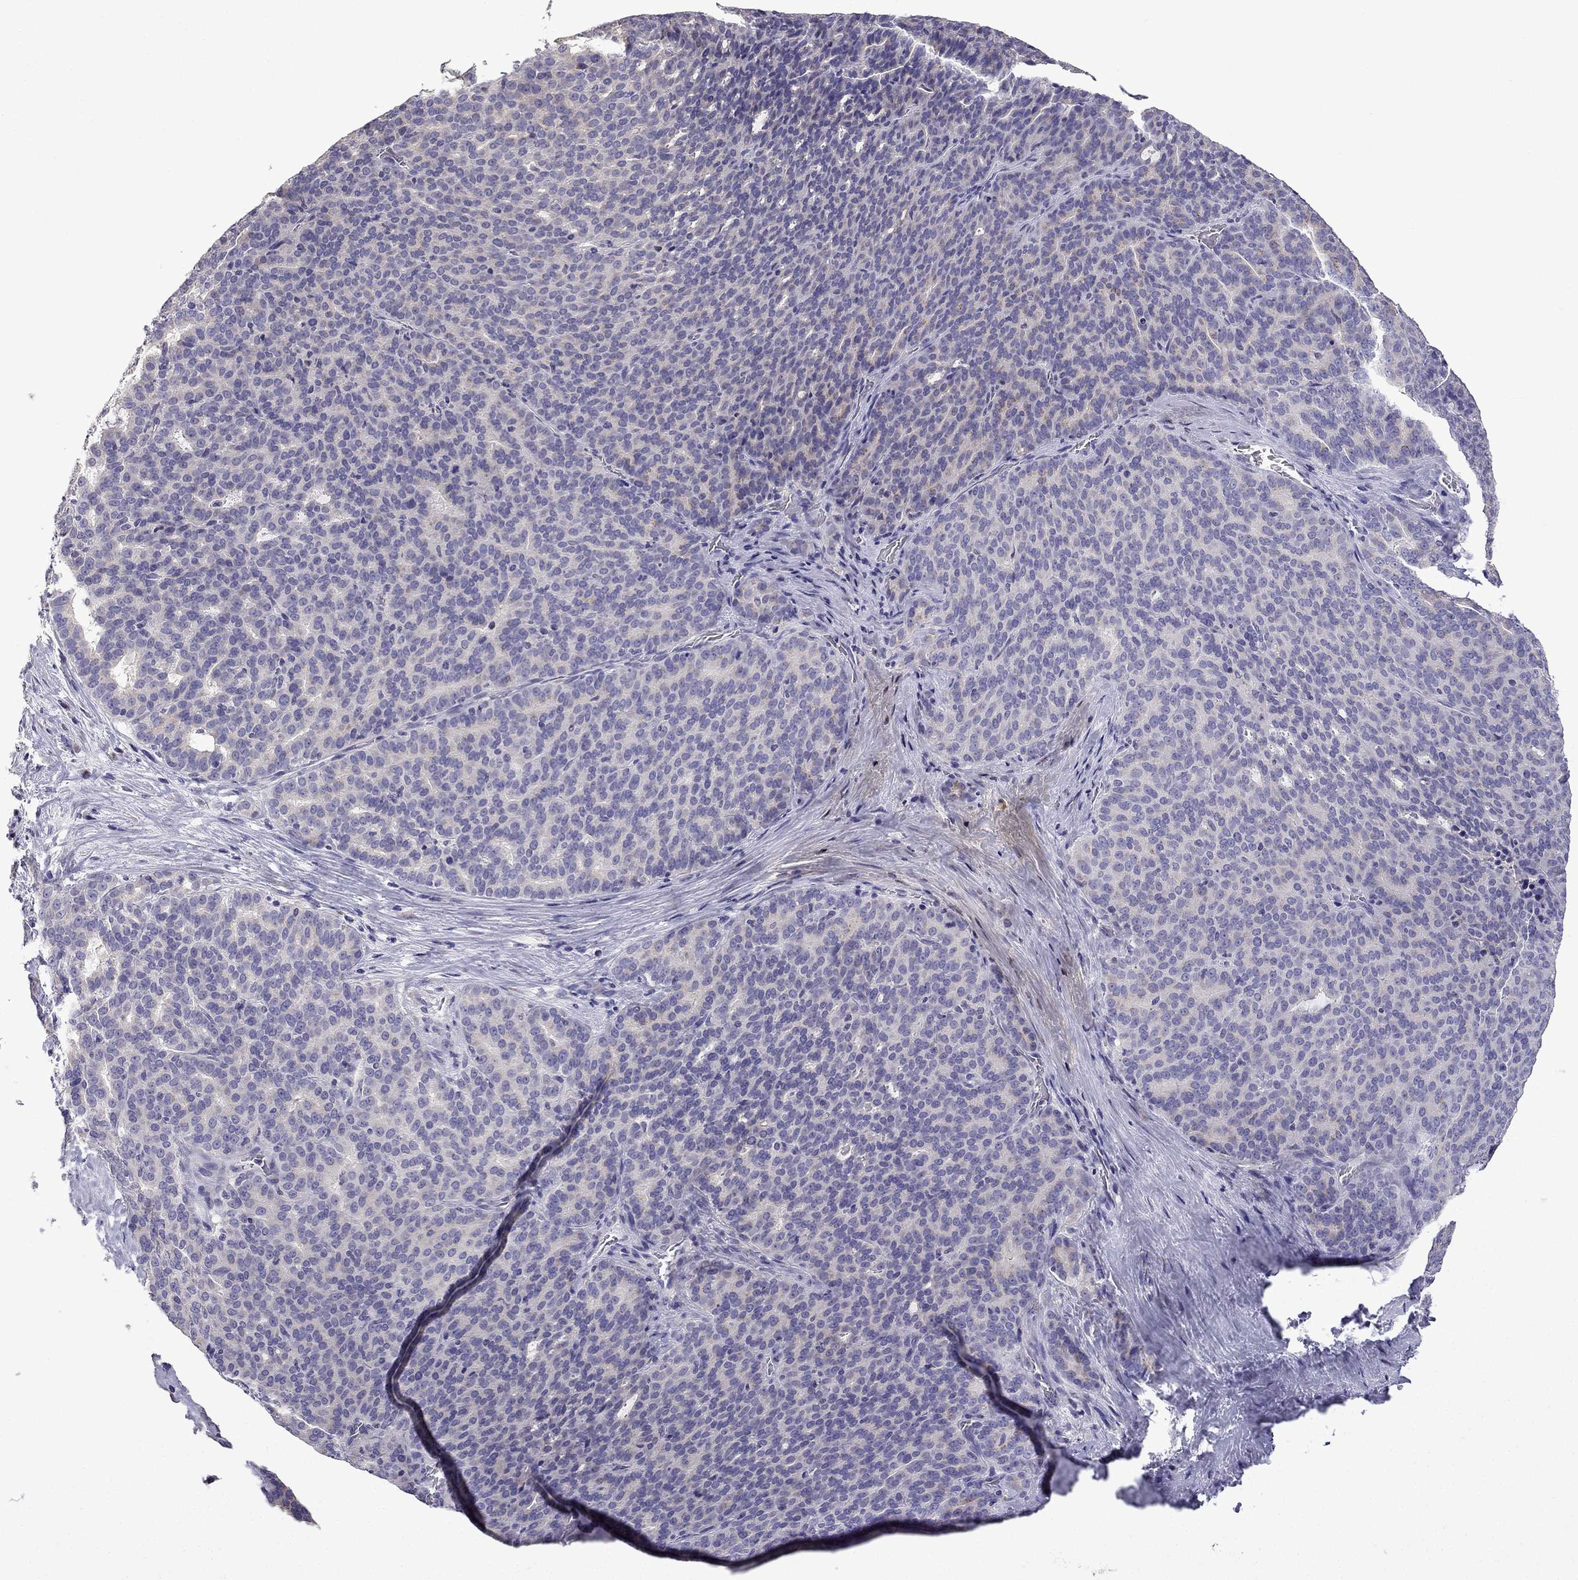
{"staining": {"intensity": "weak", "quantity": "<25%", "location": "cytoplasmic/membranous"}, "tissue": "liver cancer", "cell_type": "Tumor cells", "image_type": "cancer", "snomed": [{"axis": "morphology", "description": "Cholangiocarcinoma"}, {"axis": "topography", "description": "Liver"}], "caption": "IHC micrograph of liver cancer (cholangiocarcinoma) stained for a protein (brown), which shows no expression in tumor cells.", "gene": "TTN", "patient": {"sex": "female", "age": 47}}